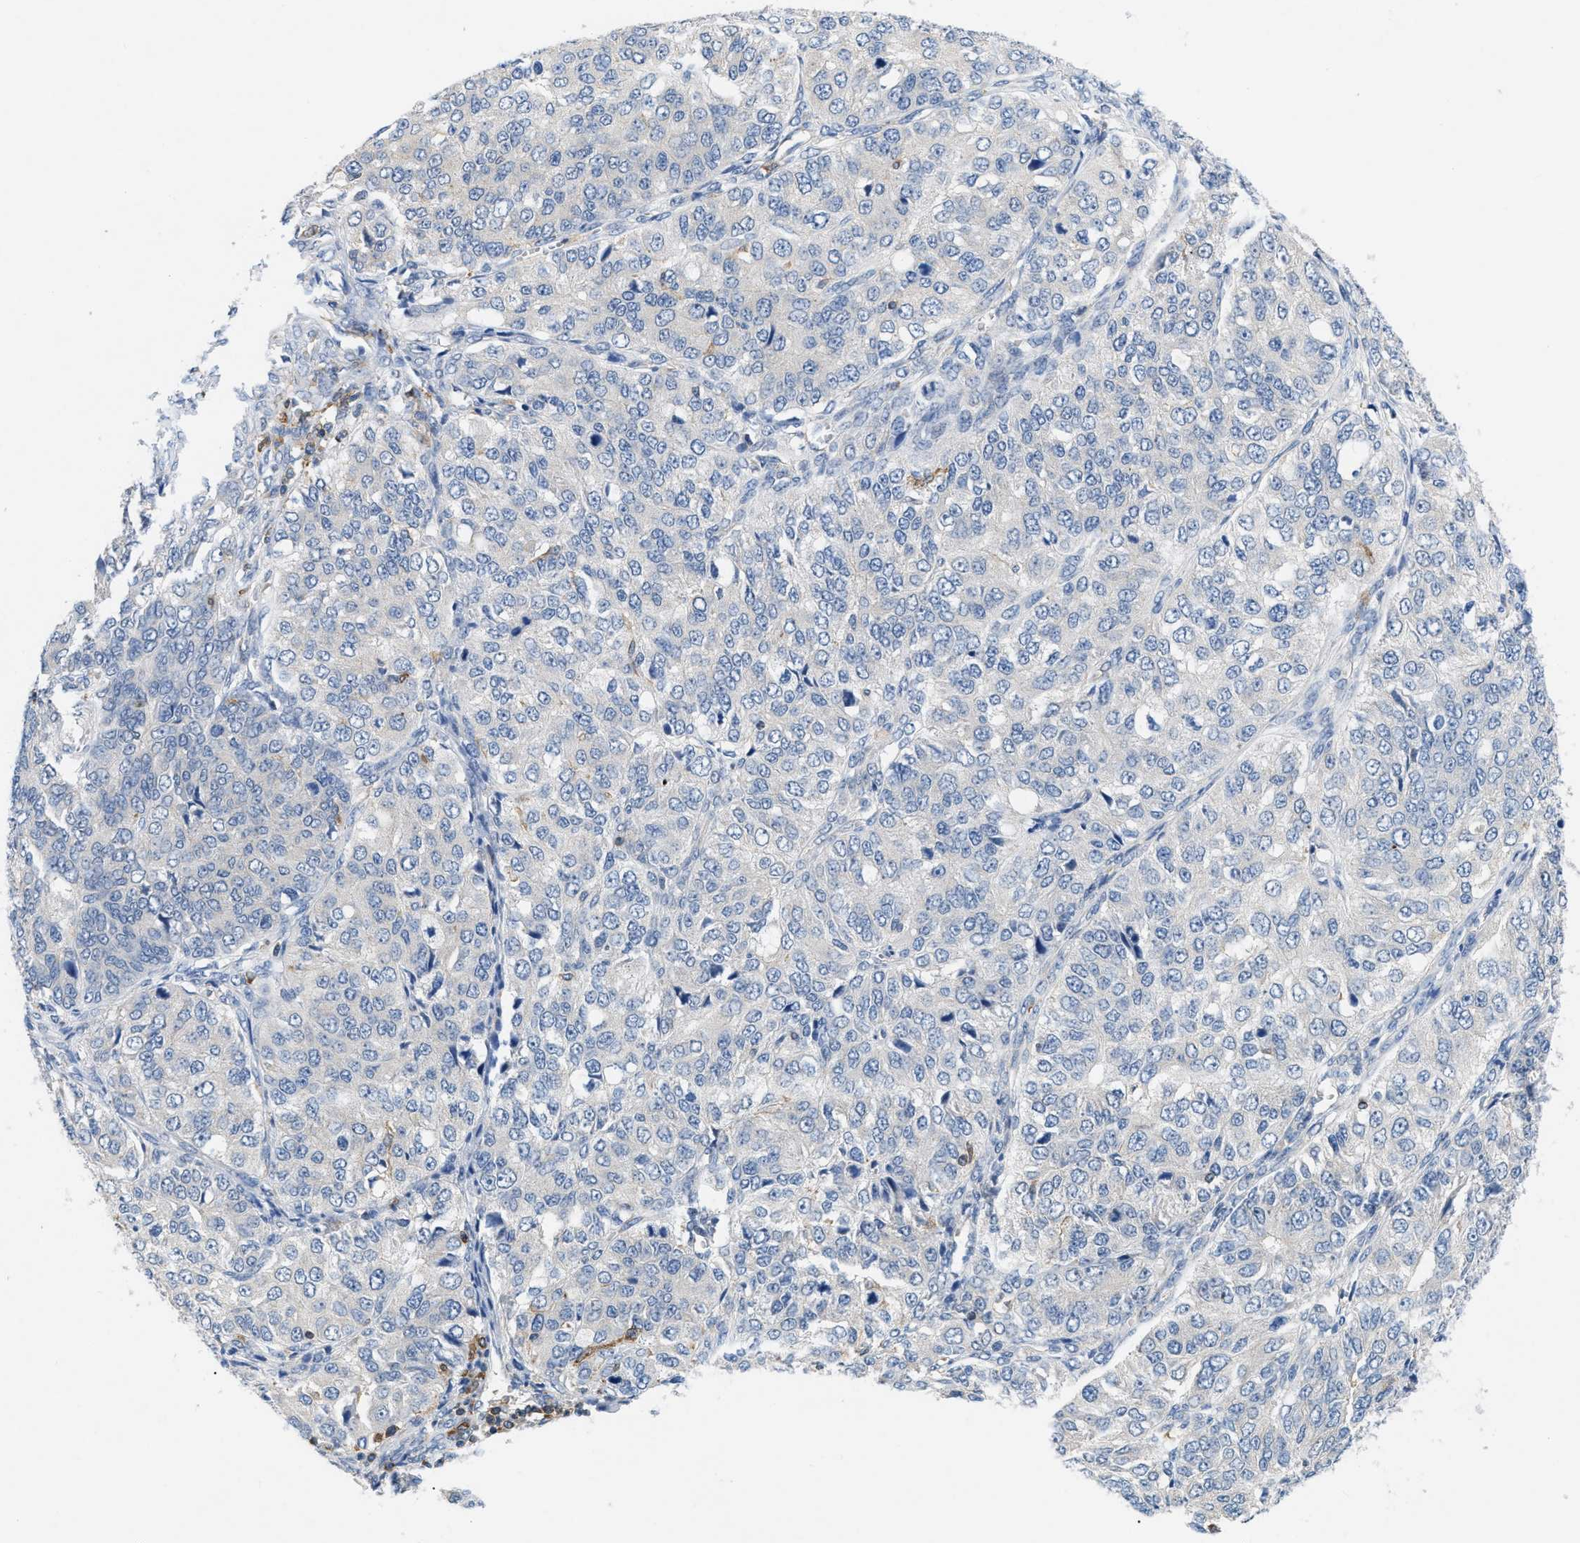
{"staining": {"intensity": "negative", "quantity": "none", "location": "none"}, "tissue": "ovarian cancer", "cell_type": "Tumor cells", "image_type": "cancer", "snomed": [{"axis": "morphology", "description": "Carcinoma, endometroid"}, {"axis": "topography", "description": "Ovary"}], "caption": "An IHC histopathology image of ovarian cancer (endometroid carcinoma) is shown. There is no staining in tumor cells of ovarian cancer (endometroid carcinoma). (DAB (3,3'-diaminobenzidine) IHC, high magnification).", "gene": "INPP5D", "patient": {"sex": "female", "age": 51}}